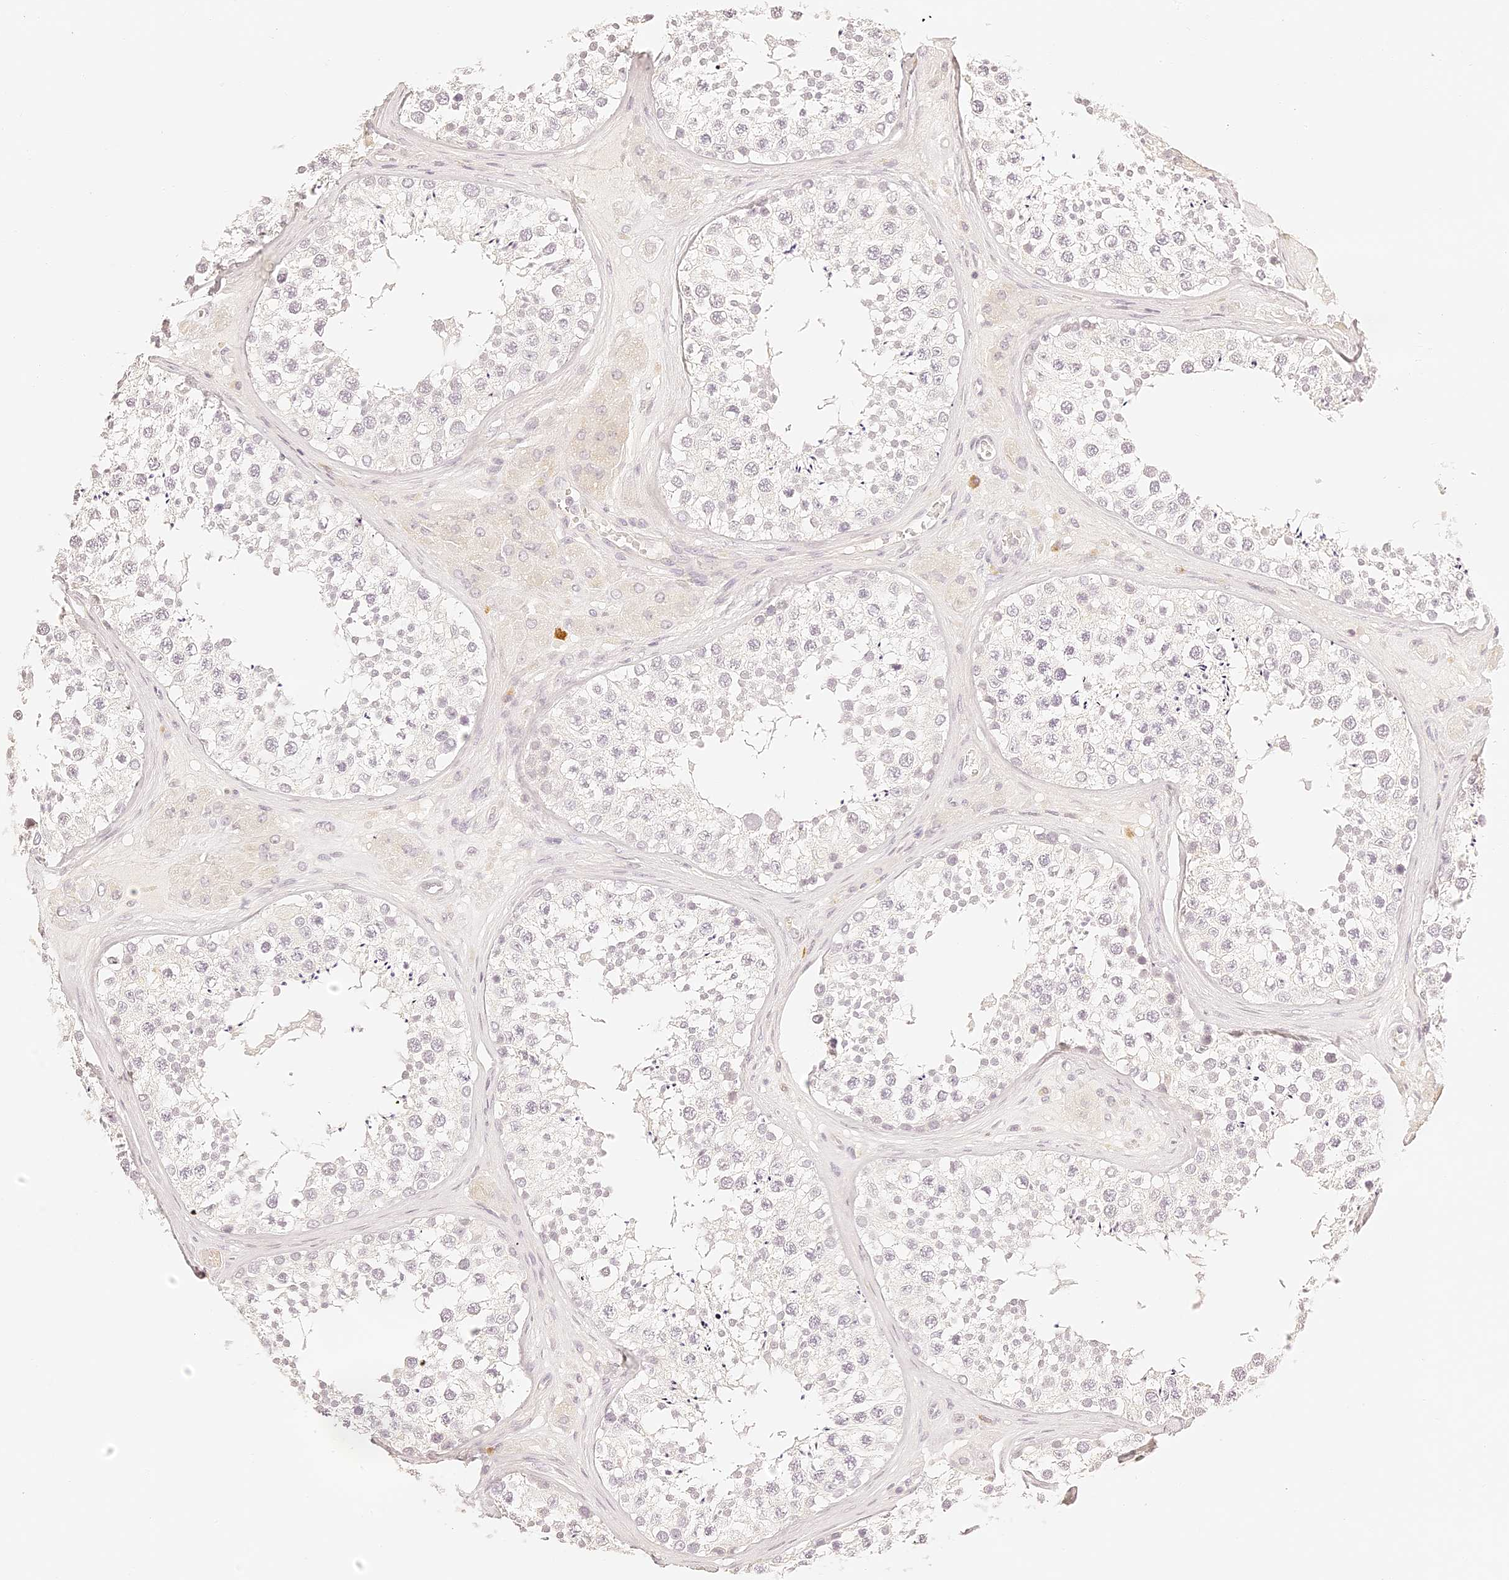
{"staining": {"intensity": "negative", "quantity": "none", "location": "none"}, "tissue": "testis", "cell_type": "Cells in seminiferous ducts", "image_type": "normal", "snomed": [{"axis": "morphology", "description": "Normal tissue, NOS"}, {"axis": "topography", "description": "Testis"}], "caption": "A high-resolution image shows immunohistochemistry (IHC) staining of unremarkable testis, which reveals no significant staining in cells in seminiferous ducts.", "gene": "TRIM45", "patient": {"sex": "male", "age": 46}}